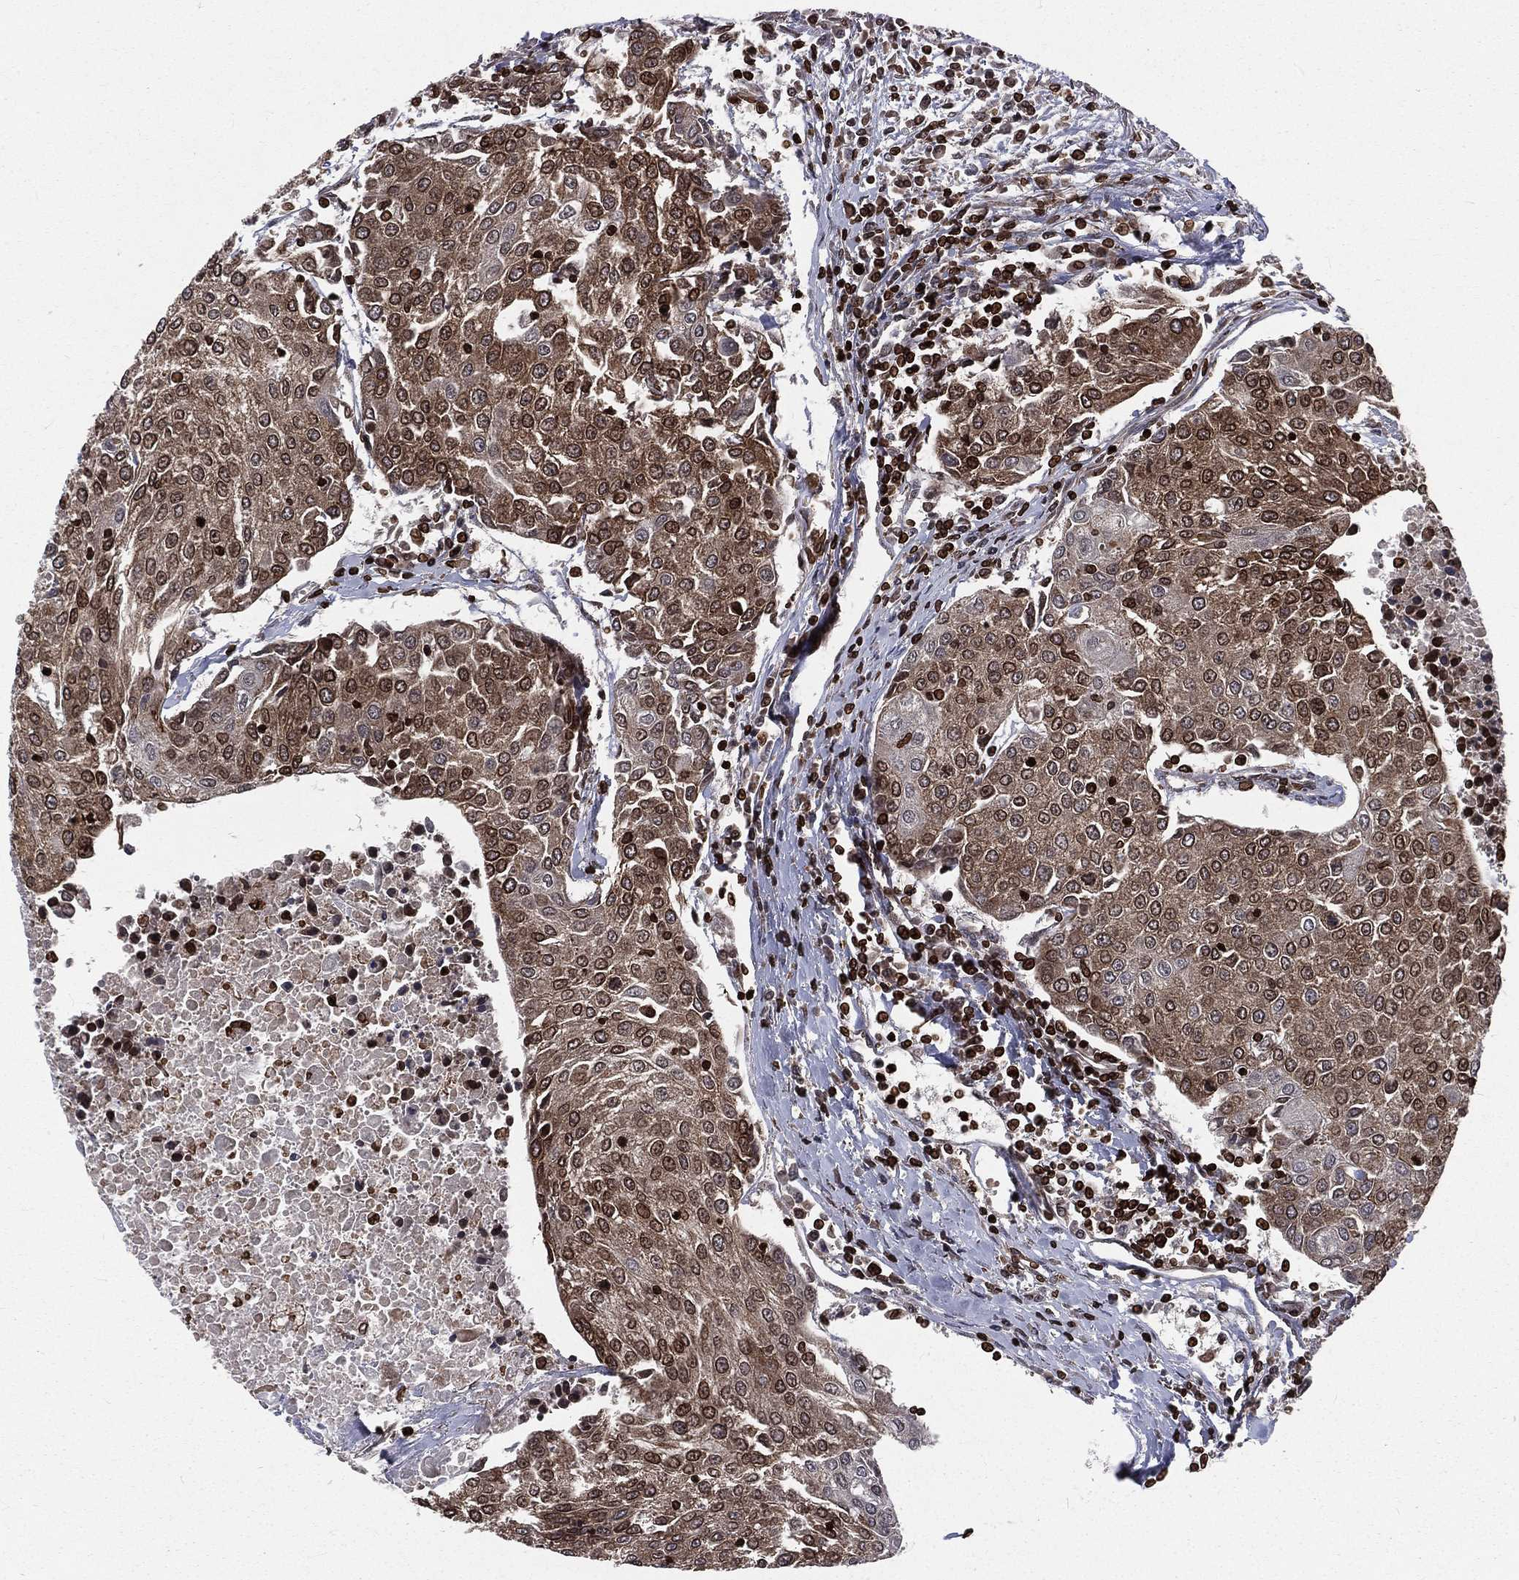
{"staining": {"intensity": "moderate", "quantity": ">75%", "location": "cytoplasmic/membranous,nuclear"}, "tissue": "urothelial cancer", "cell_type": "Tumor cells", "image_type": "cancer", "snomed": [{"axis": "morphology", "description": "Urothelial carcinoma, High grade"}, {"axis": "topography", "description": "Urinary bladder"}], "caption": "Protein analysis of high-grade urothelial carcinoma tissue exhibits moderate cytoplasmic/membranous and nuclear staining in approximately >75% of tumor cells. The protein of interest is shown in brown color, while the nuclei are stained blue.", "gene": "LBR", "patient": {"sex": "female", "age": 85}}